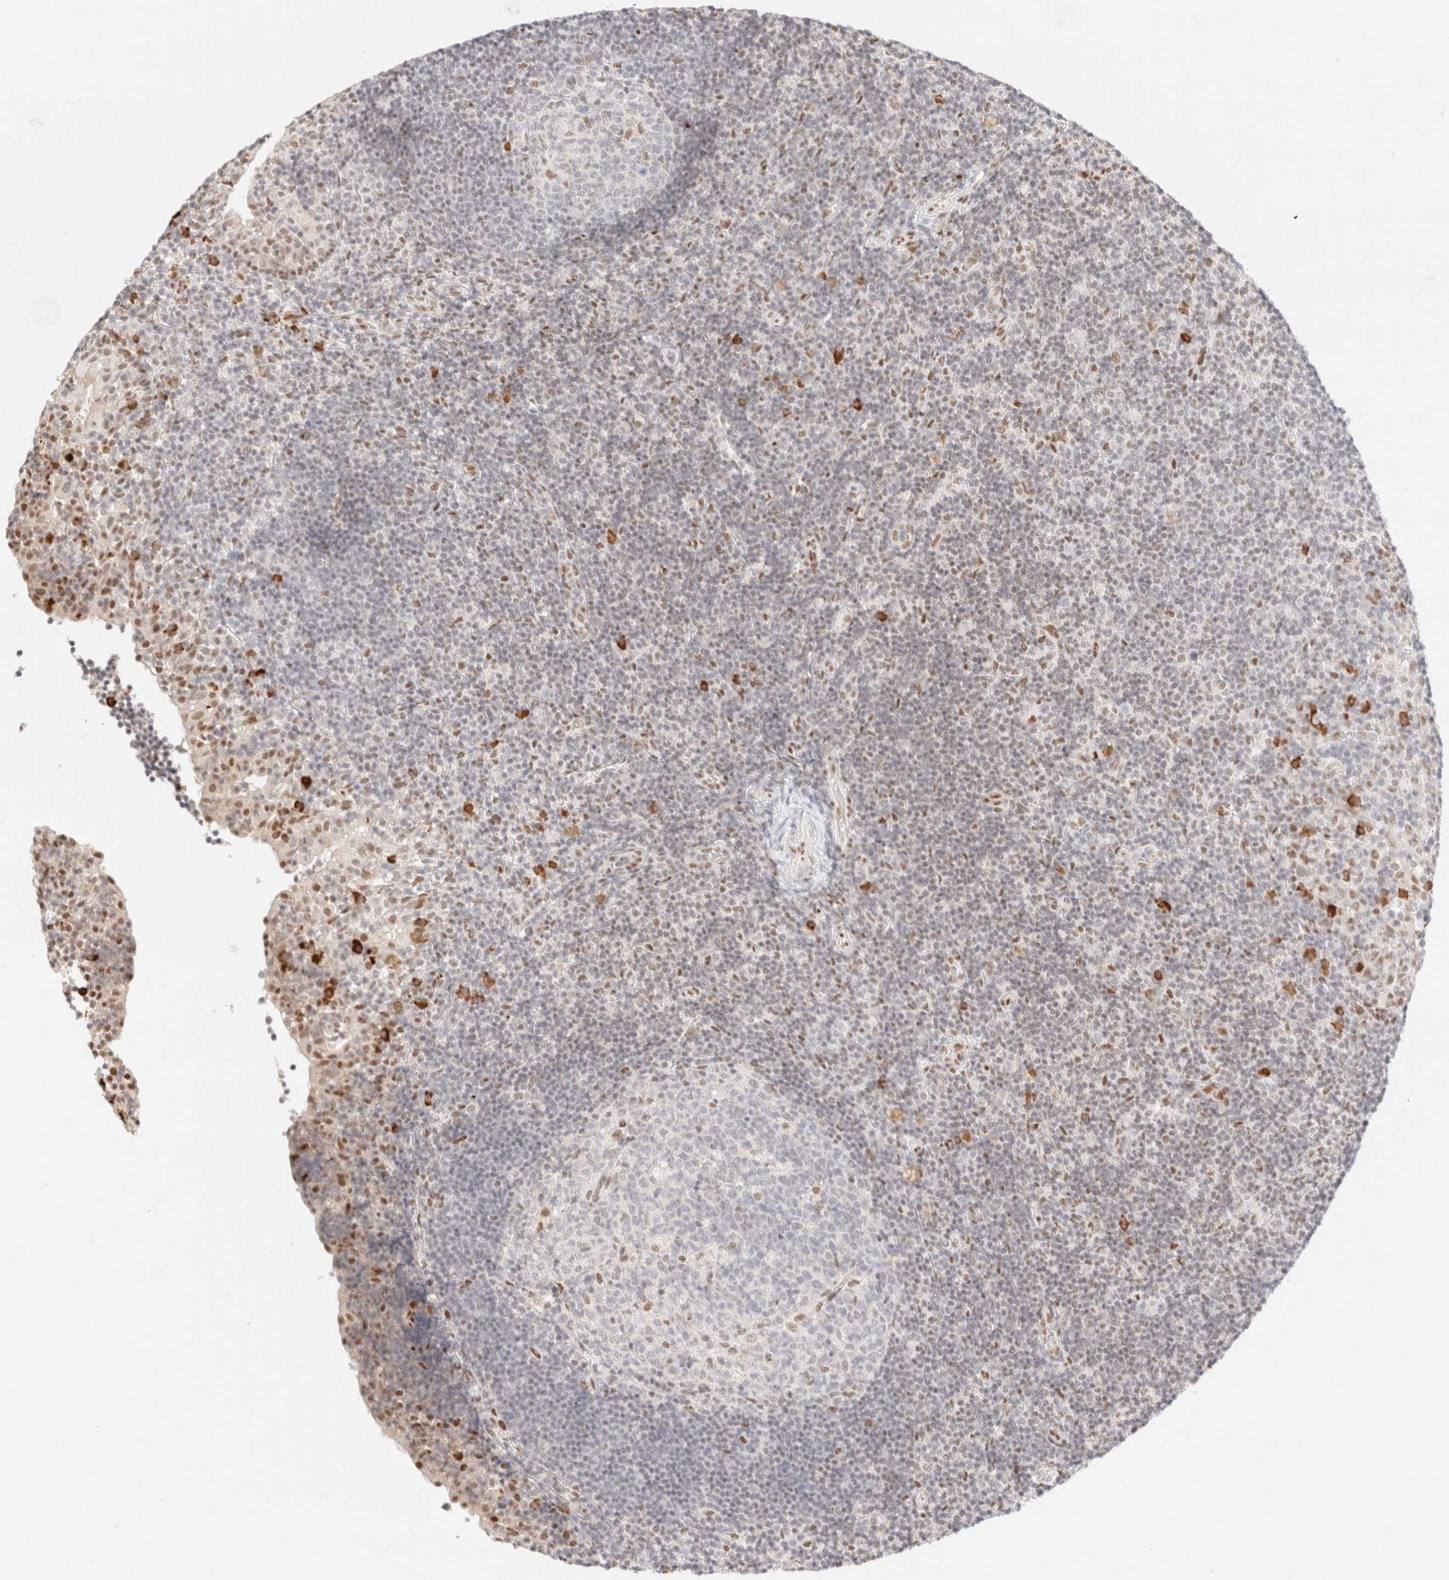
{"staining": {"intensity": "moderate", "quantity": "<25%", "location": "nuclear"}, "tissue": "tonsil", "cell_type": "Germinal center cells", "image_type": "normal", "snomed": [{"axis": "morphology", "description": "Normal tissue, NOS"}, {"axis": "topography", "description": "Tonsil"}], "caption": "Immunohistochemistry of normal human tonsil exhibits low levels of moderate nuclear expression in about <25% of germinal center cells.", "gene": "CIC", "patient": {"sex": "female", "age": 40}}